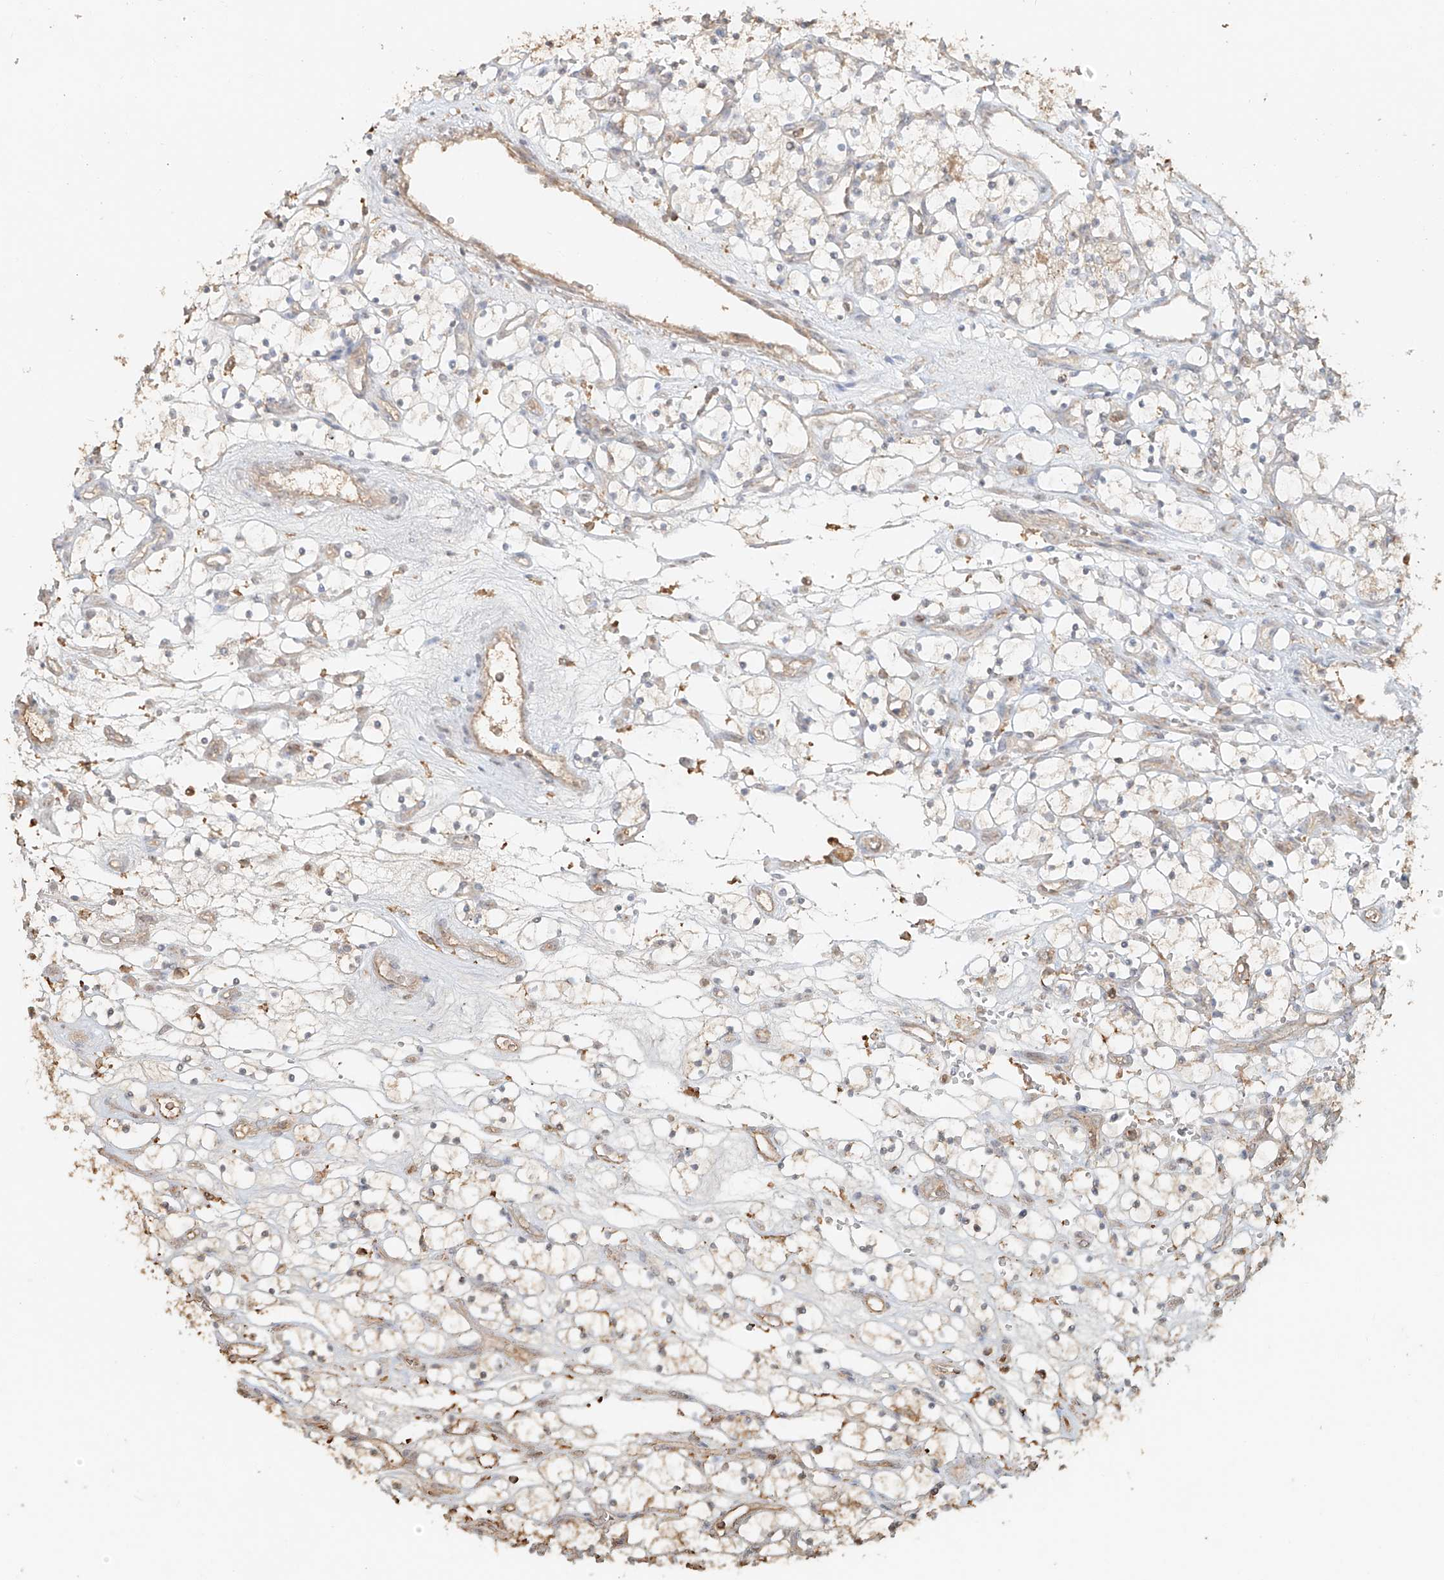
{"staining": {"intensity": "negative", "quantity": "none", "location": "none"}, "tissue": "renal cancer", "cell_type": "Tumor cells", "image_type": "cancer", "snomed": [{"axis": "morphology", "description": "Adenocarcinoma, NOS"}, {"axis": "topography", "description": "Kidney"}], "caption": "Histopathology image shows no protein staining in tumor cells of renal cancer tissue. (DAB (3,3'-diaminobenzidine) immunohistochemistry (IHC), high magnification).", "gene": "NPHS1", "patient": {"sex": "female", "age": 69}}